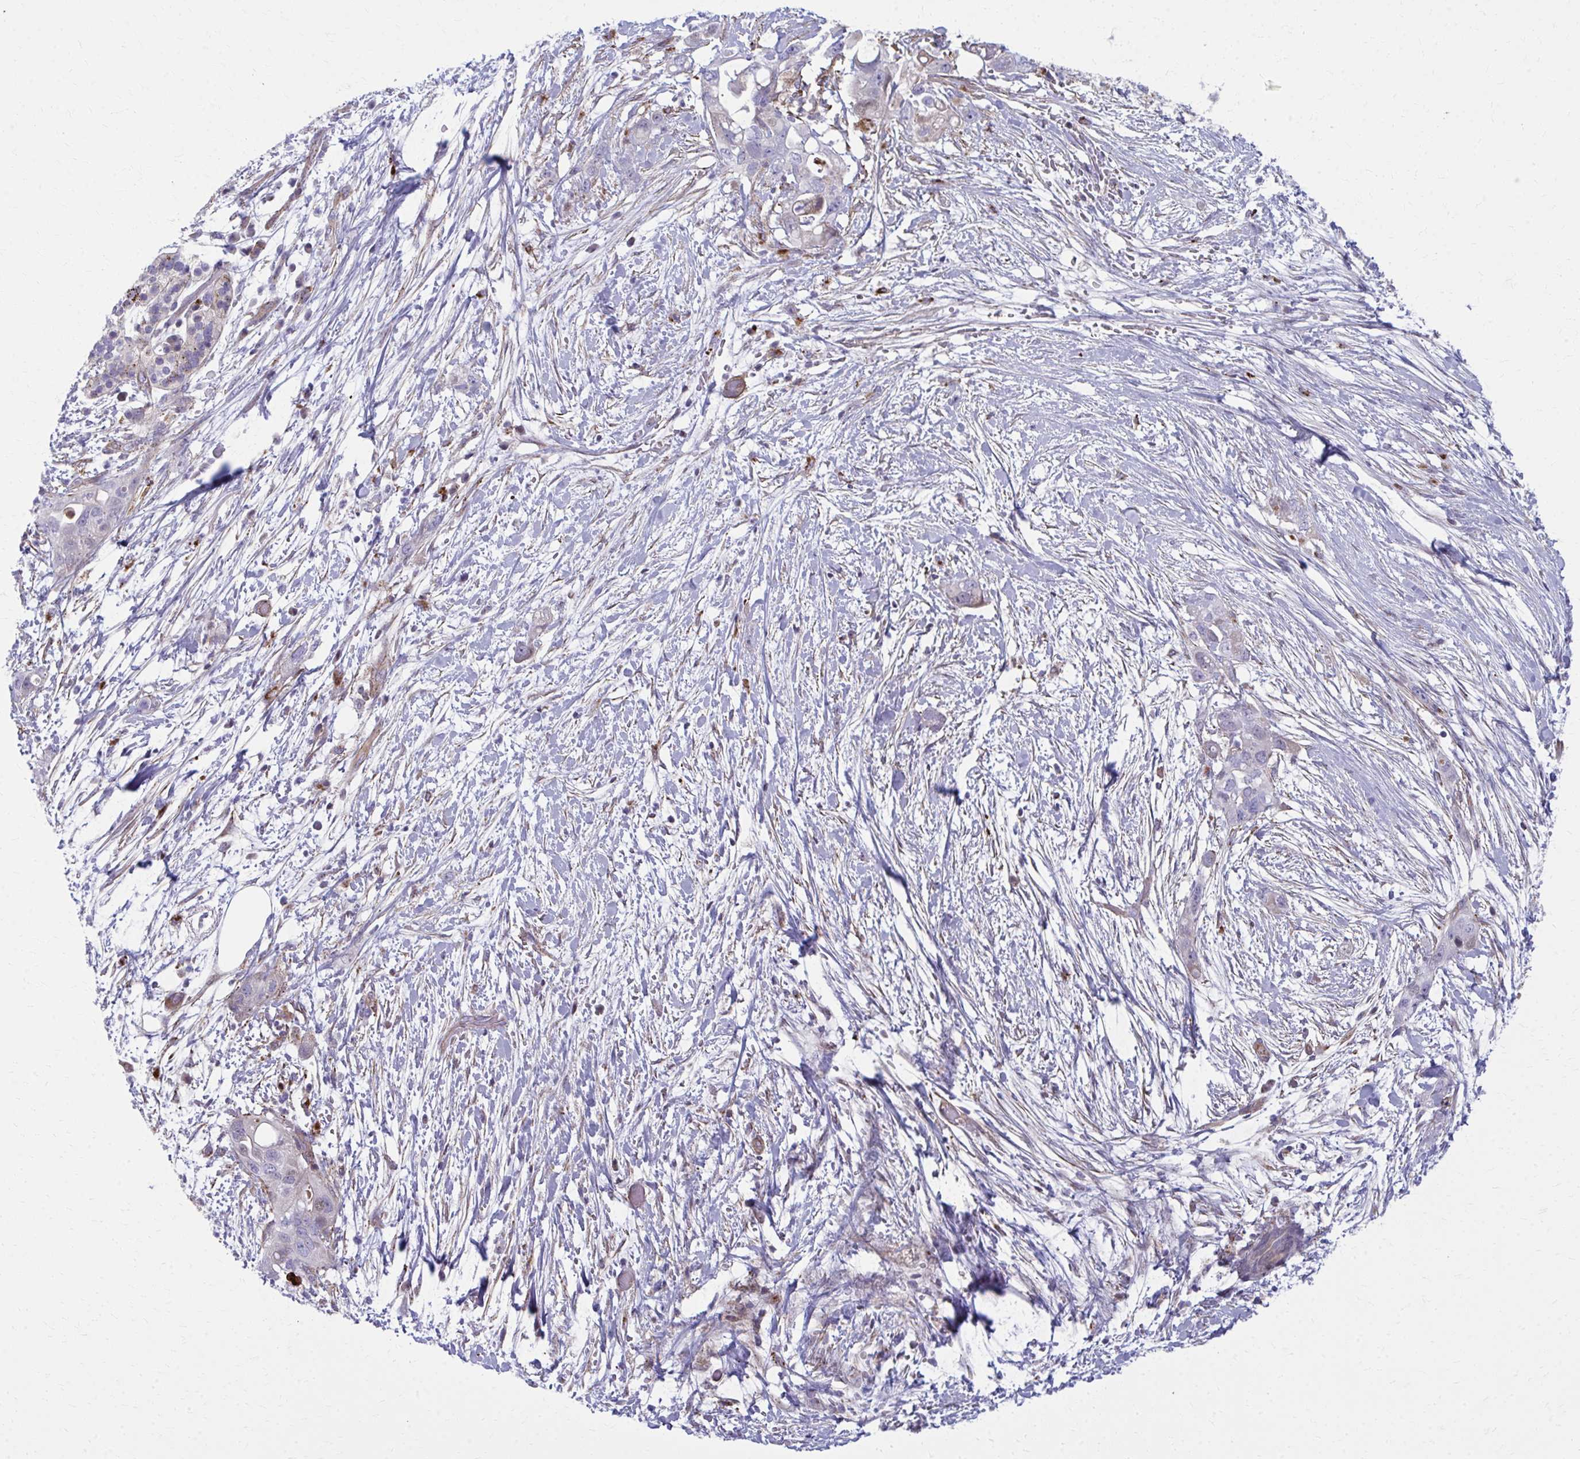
{"staining": {"intensity": "weak", "quantity": "<25%", "location": "nuclear"}, "tissue": "pancreatic cancer", "cell_type": "Tumor cells", "image_type": "cancer", "snomed": [{"axis": "morphology", "description": "Adenocarcinoma, NOS"}, {"axis": "topography", "description": "Pancreas"}], "caption": "A histopathology image of pancreatic cancer stained for a protein shows no brown staining in tumor cells. The staining was performed using DAB to visualize the protein expression in brown, while the nuclei were stained in blue with hematoxylin (Magnification: 20x).", "gene": "LRRC4B", "patient": {"sex": "female", "age": 72}}